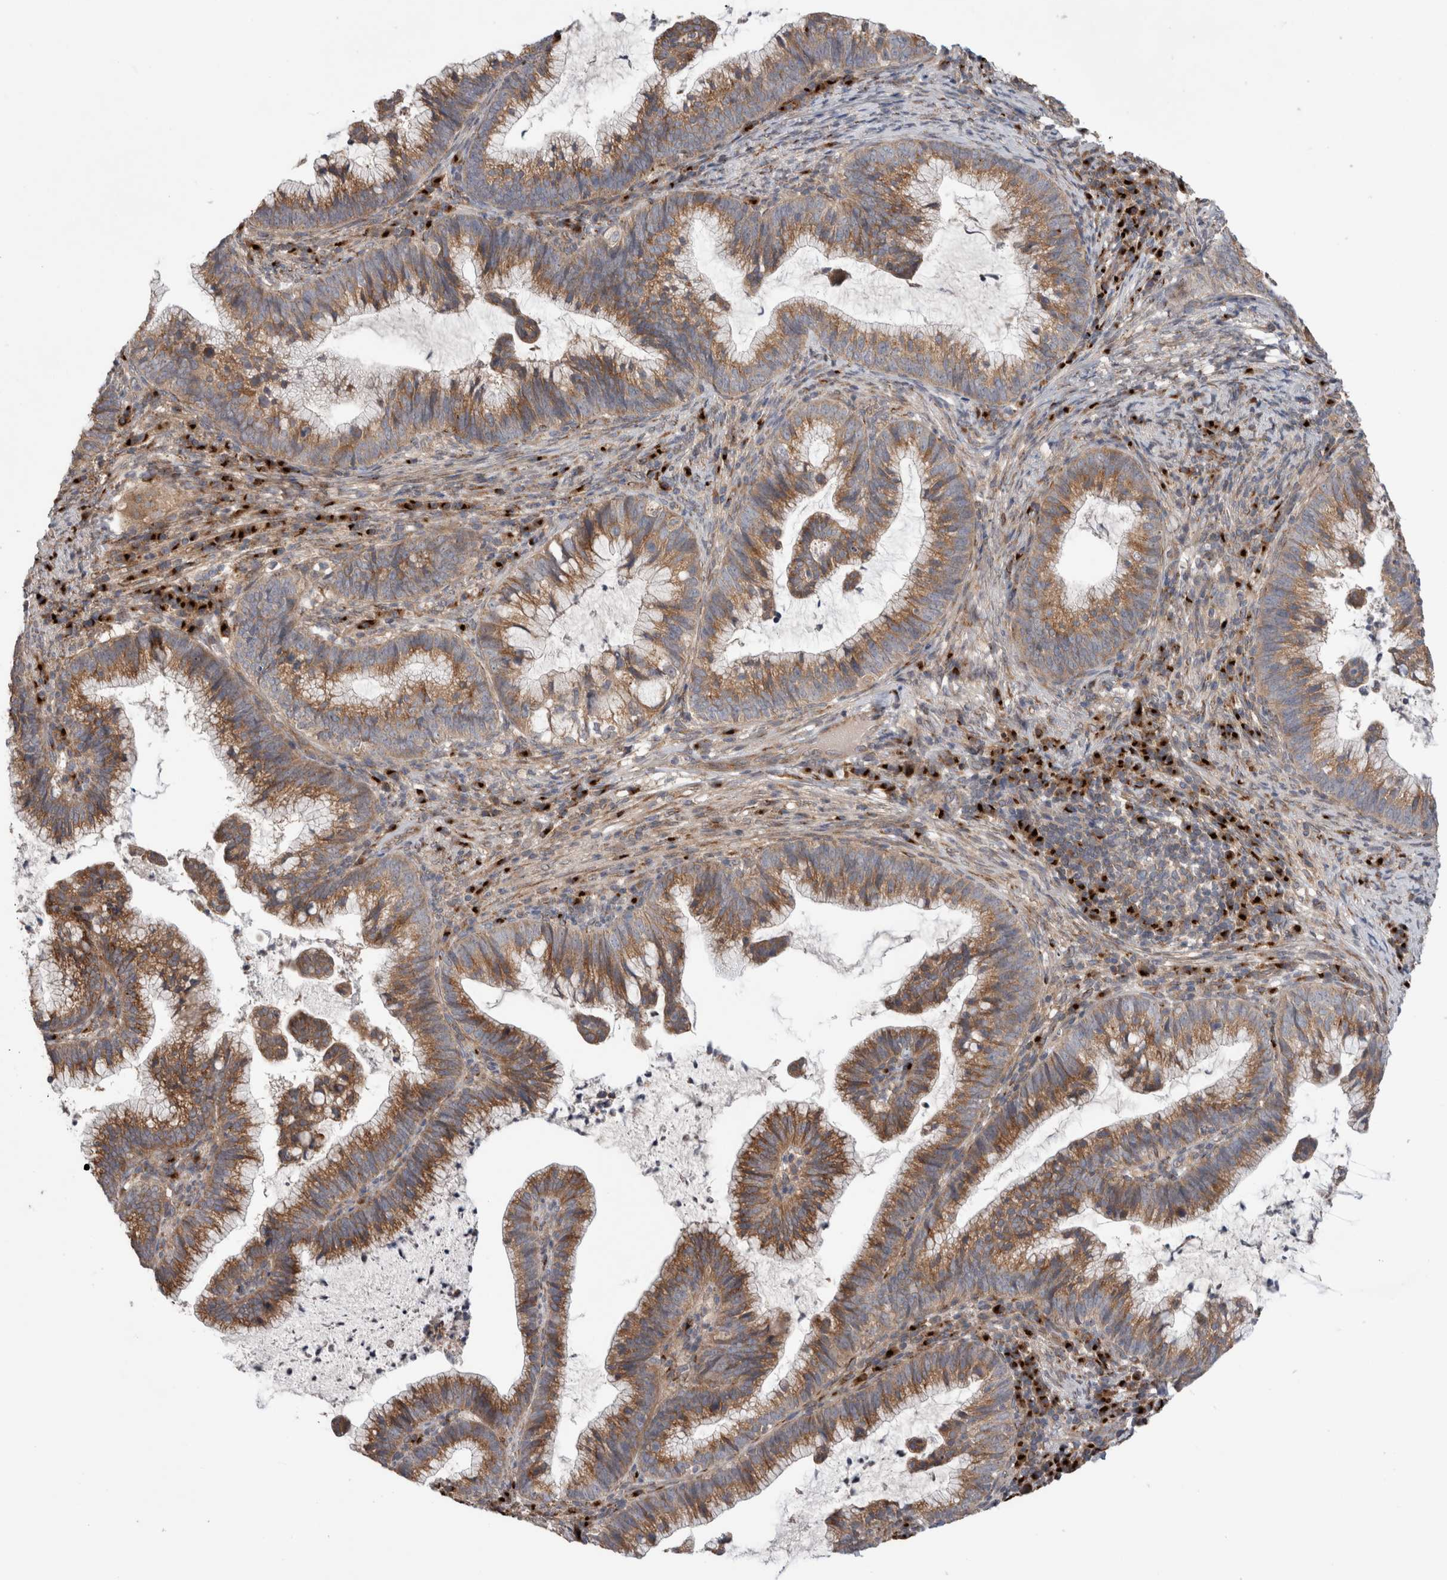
{"staining": {"intensity": "moderate", "quantity": ">75%", "location": "cytoplasmic/membranous"}, "tissue": "cervical cancer", "cell_type": "Tumor cells", "image_type": "cancer", "snomed": [{"axis": "morphology", "description": "Adenocarcinoma, NOS"}, {"axis": "topography", "description": "Cervix"}], "caption": "A micrograph showing moderate cytoplasmic/membranous expression in about >75% of tumor cells in adenocarcinoma (cervical), as visualized by brown immunohistochemical staining.", "gene": "TRIM5", "patient": {"sex": "female", "age": 36}}